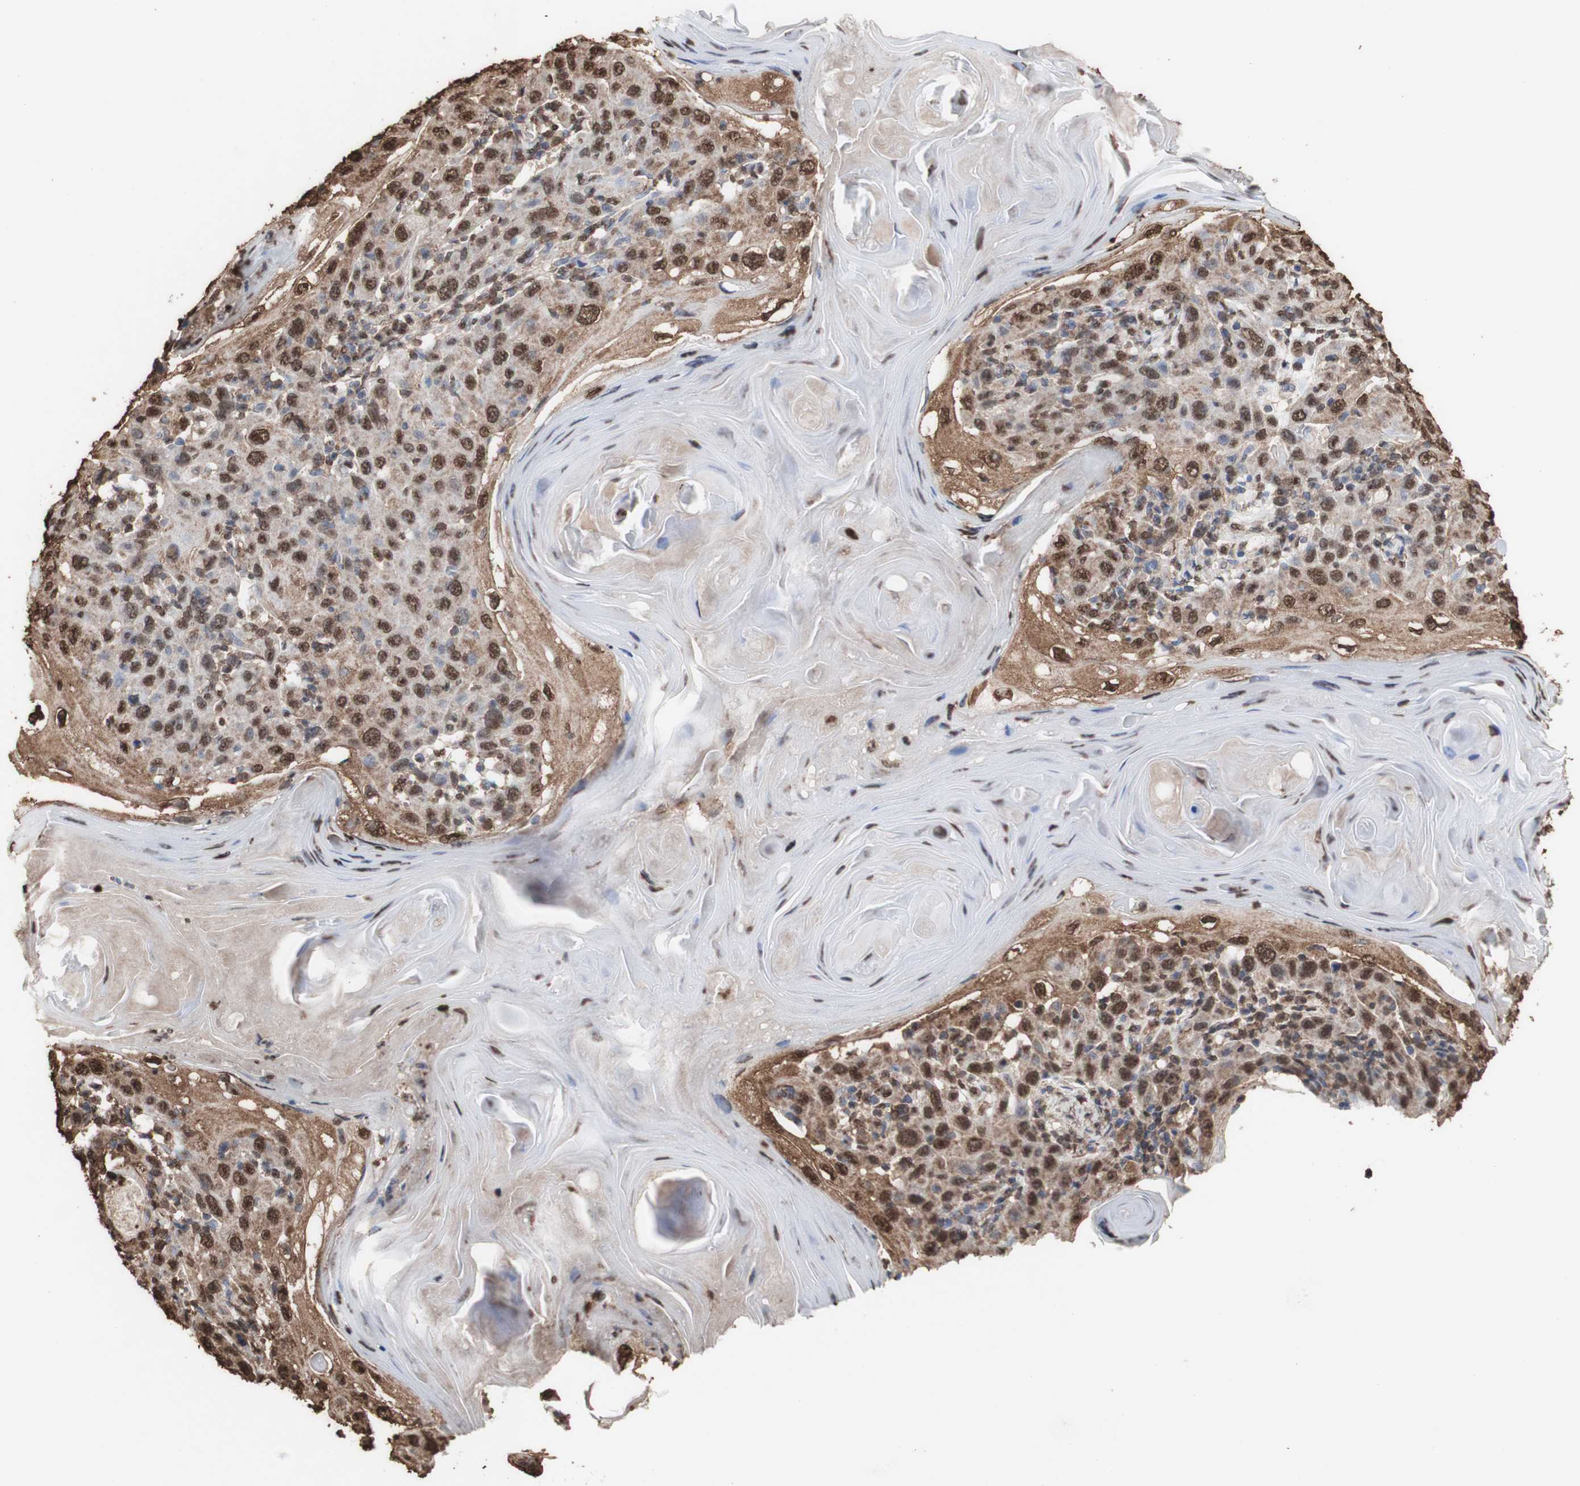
{"staining": {"intensity": "strong", "quantity": ">75%", "location": "cytoplasmic/membranous,nuclear"}, "tissue": "skin cancer", "cell_type": "Tumor cells", "image_type": "cancer", "snomed": [{"axis": "morphology", "description": "Squamous cell carcinoma, NOS"}, {"axis": "topography", "description": "Skin"}], "caption": "High-magnification brightfield microscopy of skin cancer stained with DAB (3,3'-diaminobenzidine) (brown) and counterstained with hematoxylin (blue). tumor cells exhibit strong cytoplasmic/membranous and nuclear positivity is present in approximately>75% of cells. (Stains: DAB in brown, nuclei in blue, Microscopy: brightfield microscopy at high magnification).", "gene": "PIDD1", "patient": {"sex": "female", "age": 88}}